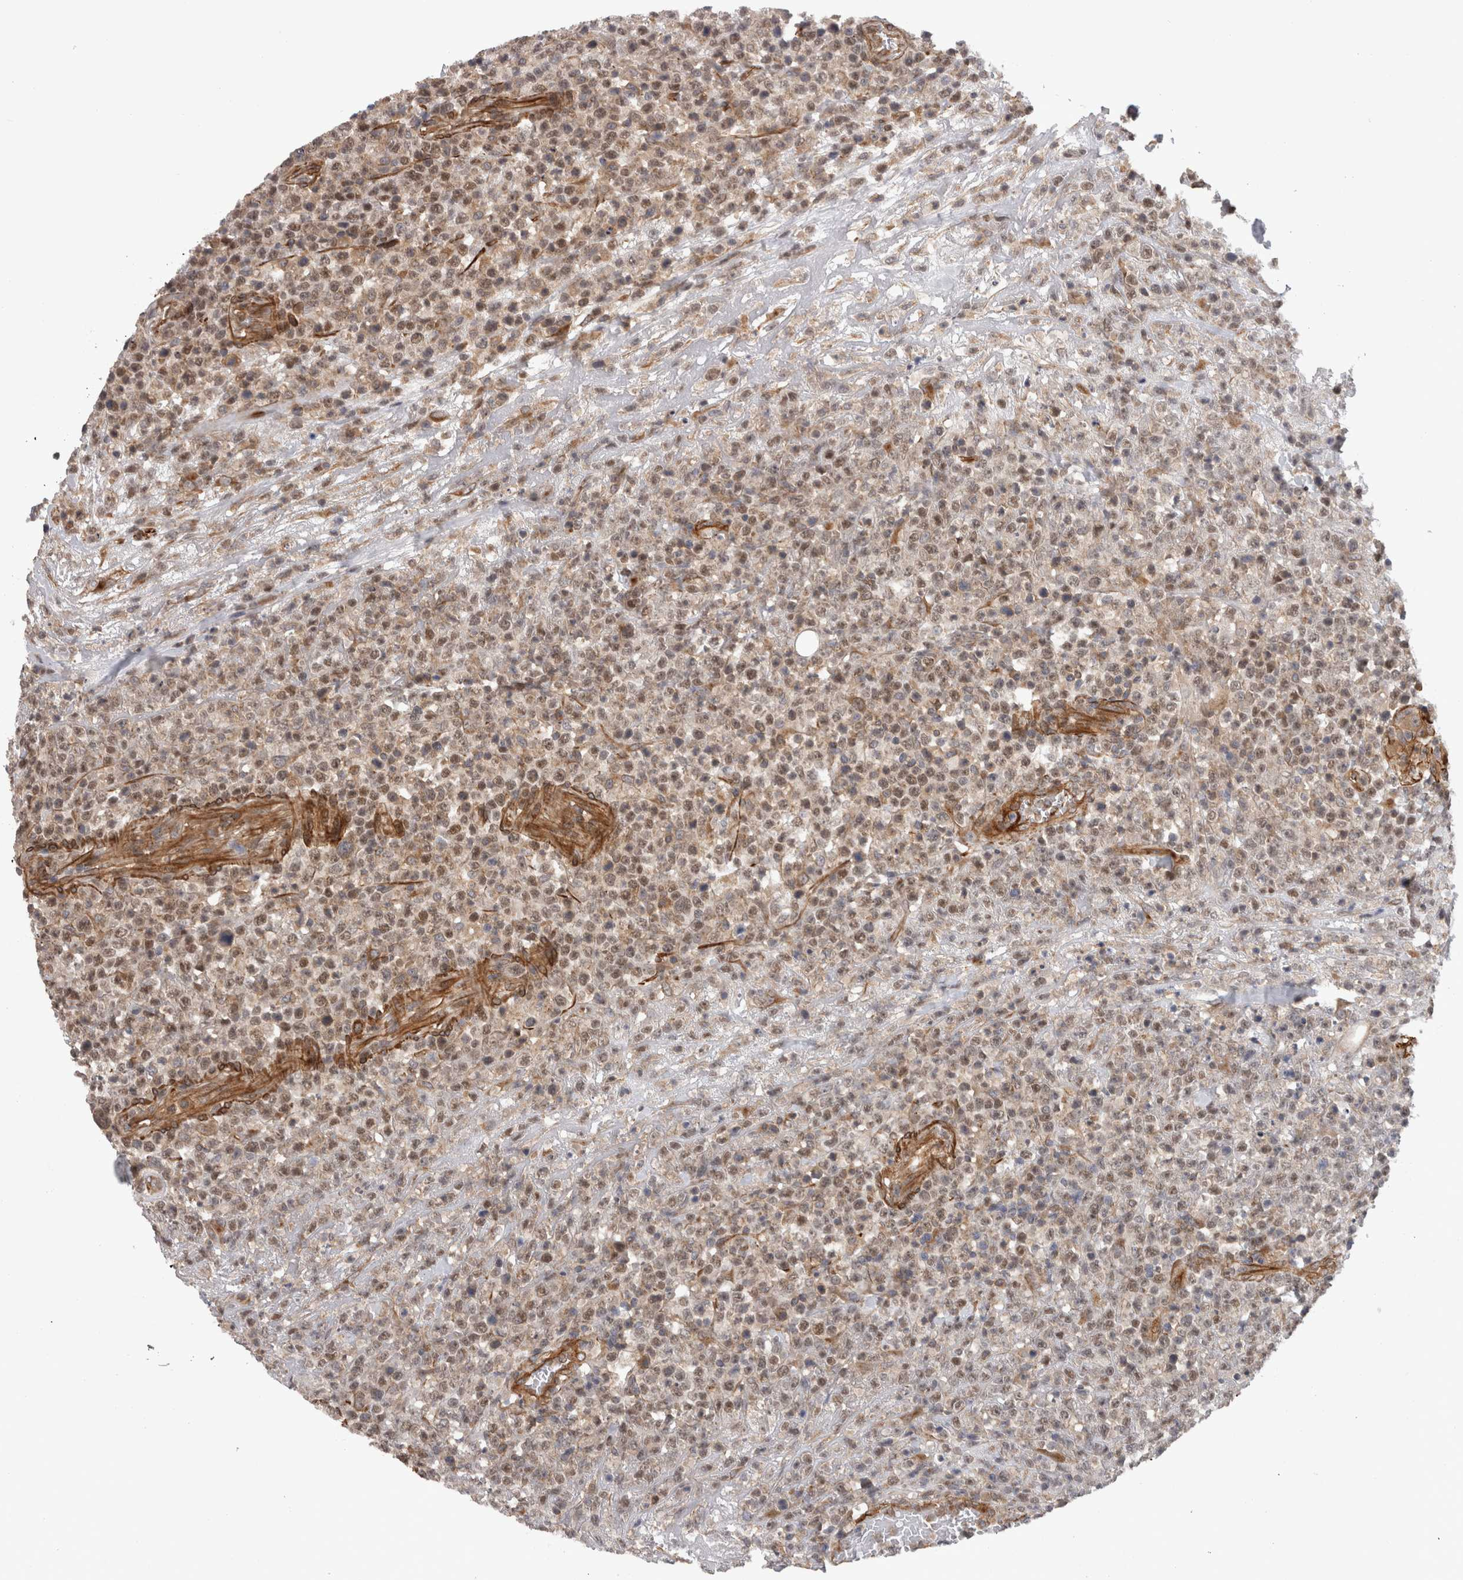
{"staining": {"intensity": "weak", "quantity": "25%-75%", "location": "cytoplasmic/membranous,nuclear"}, "tissue": "lymphoma", "cell_type": "Tumor cells", "image_type": "cancer", "snomed": [{"axis": "morphology", "description": "Malignant lymphoma, non-Hodgkin's type, High grade"}, {"axis": "topography", "description": "Colon"}], "caption": "Protein staining exhibits weak cytoplasmic/membranous and nuclear staining in approximately 25%-75% of tumor cells in lymphoma.", "gene": "RMDN1", "patient": {"sex": "female", "age": 53}}